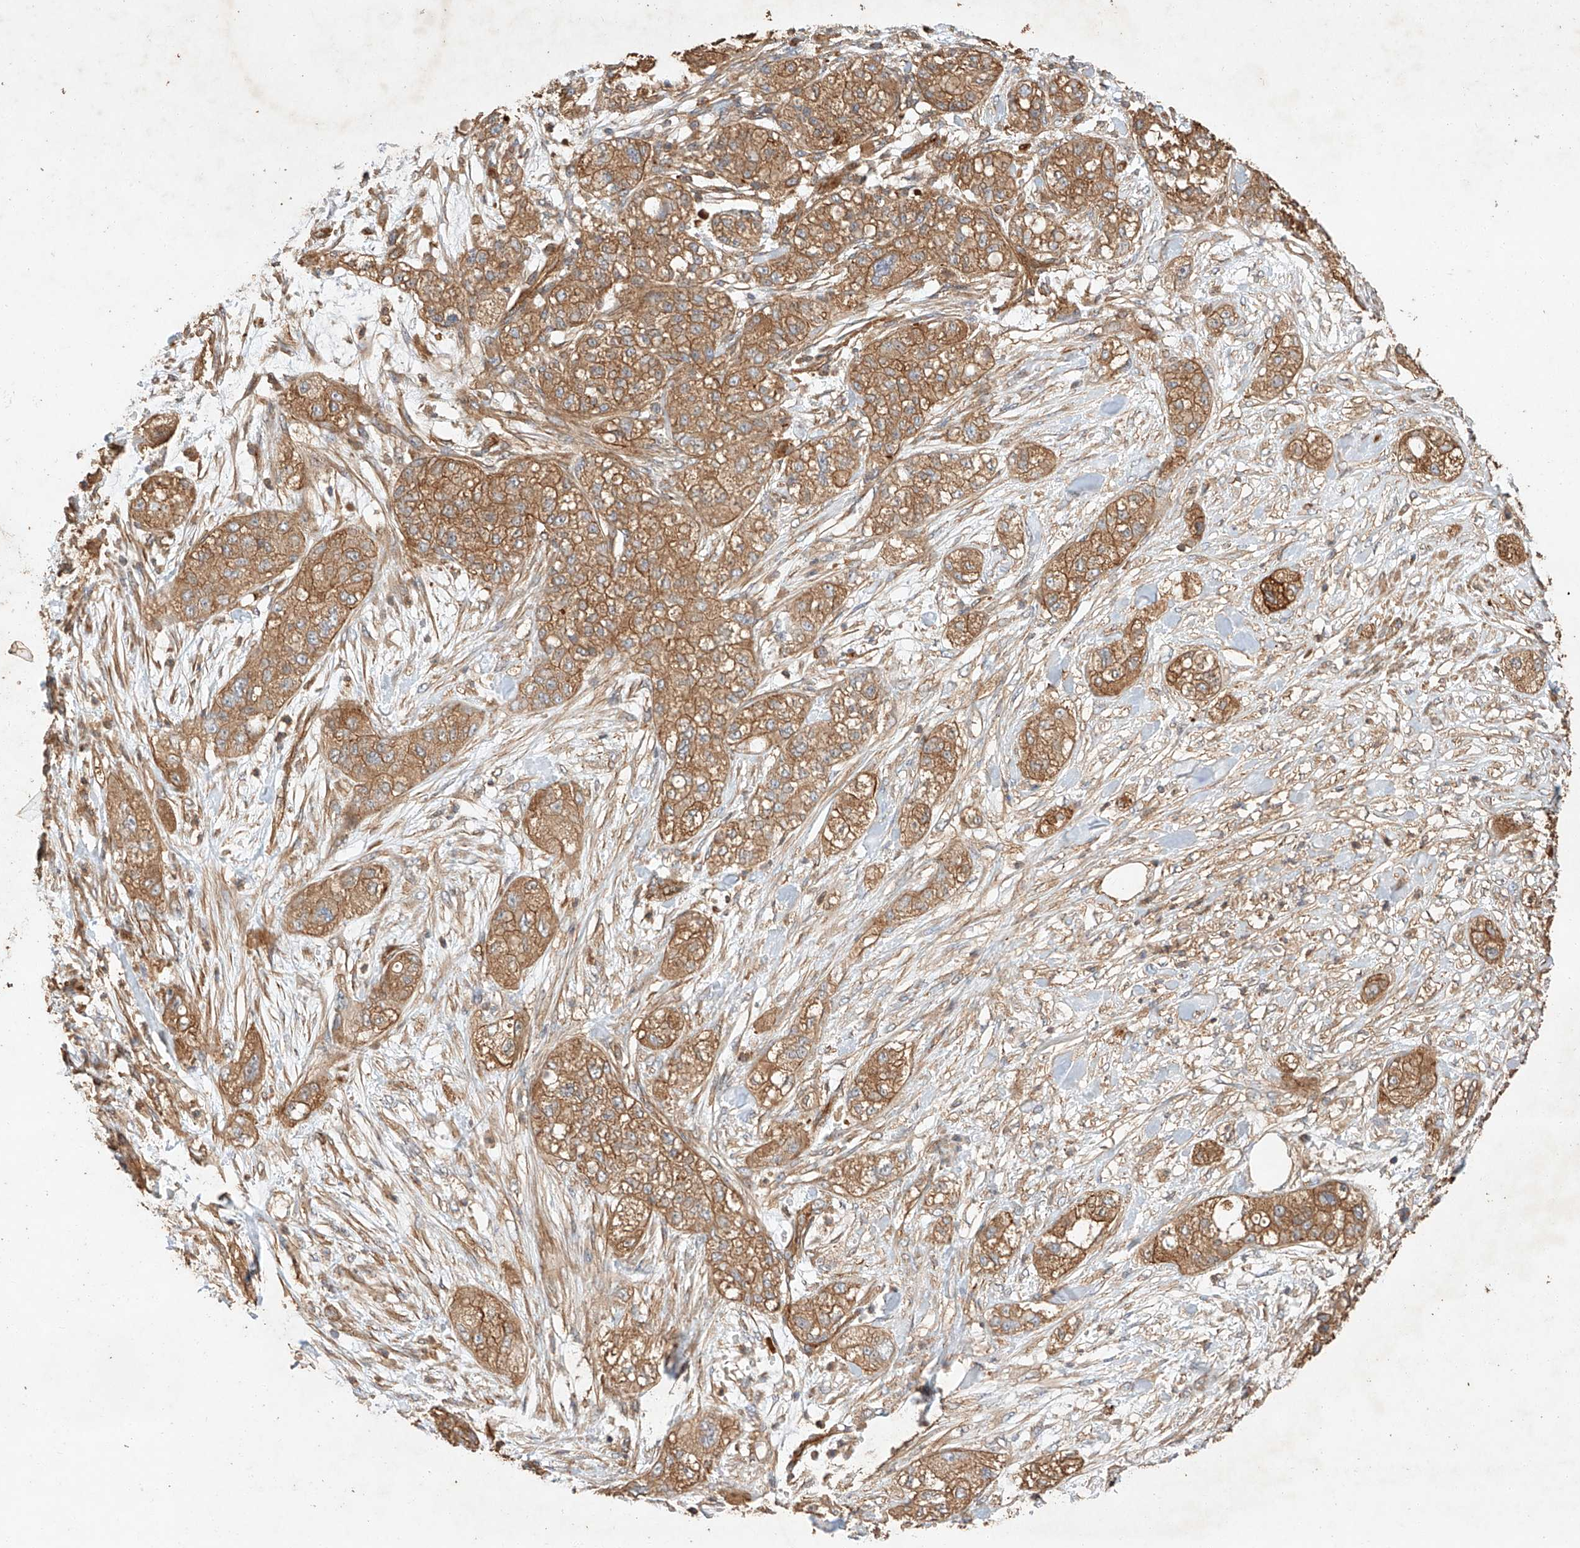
{"staining": {"intensity": "moderate", "quantity": ">75%", "location": "cytoplasmic/membranous"}, "tissue": "pancreatic cancer", "cell_type": "Tumor cells", "image_type": "cancer", "snomed": [{"axis": "morphology", "description": "Adenocarcinoma, NOS"}, {"axis": "topography", "description": "Pancreas"}], "caption": "A brown stain shows moderate cytoplasmic/membranous expression of a protein in human adenocarcinoma (pancreatic) tumor cells.", "gene": "GHDC", "patient": {"sex": "female", "age": 78}}